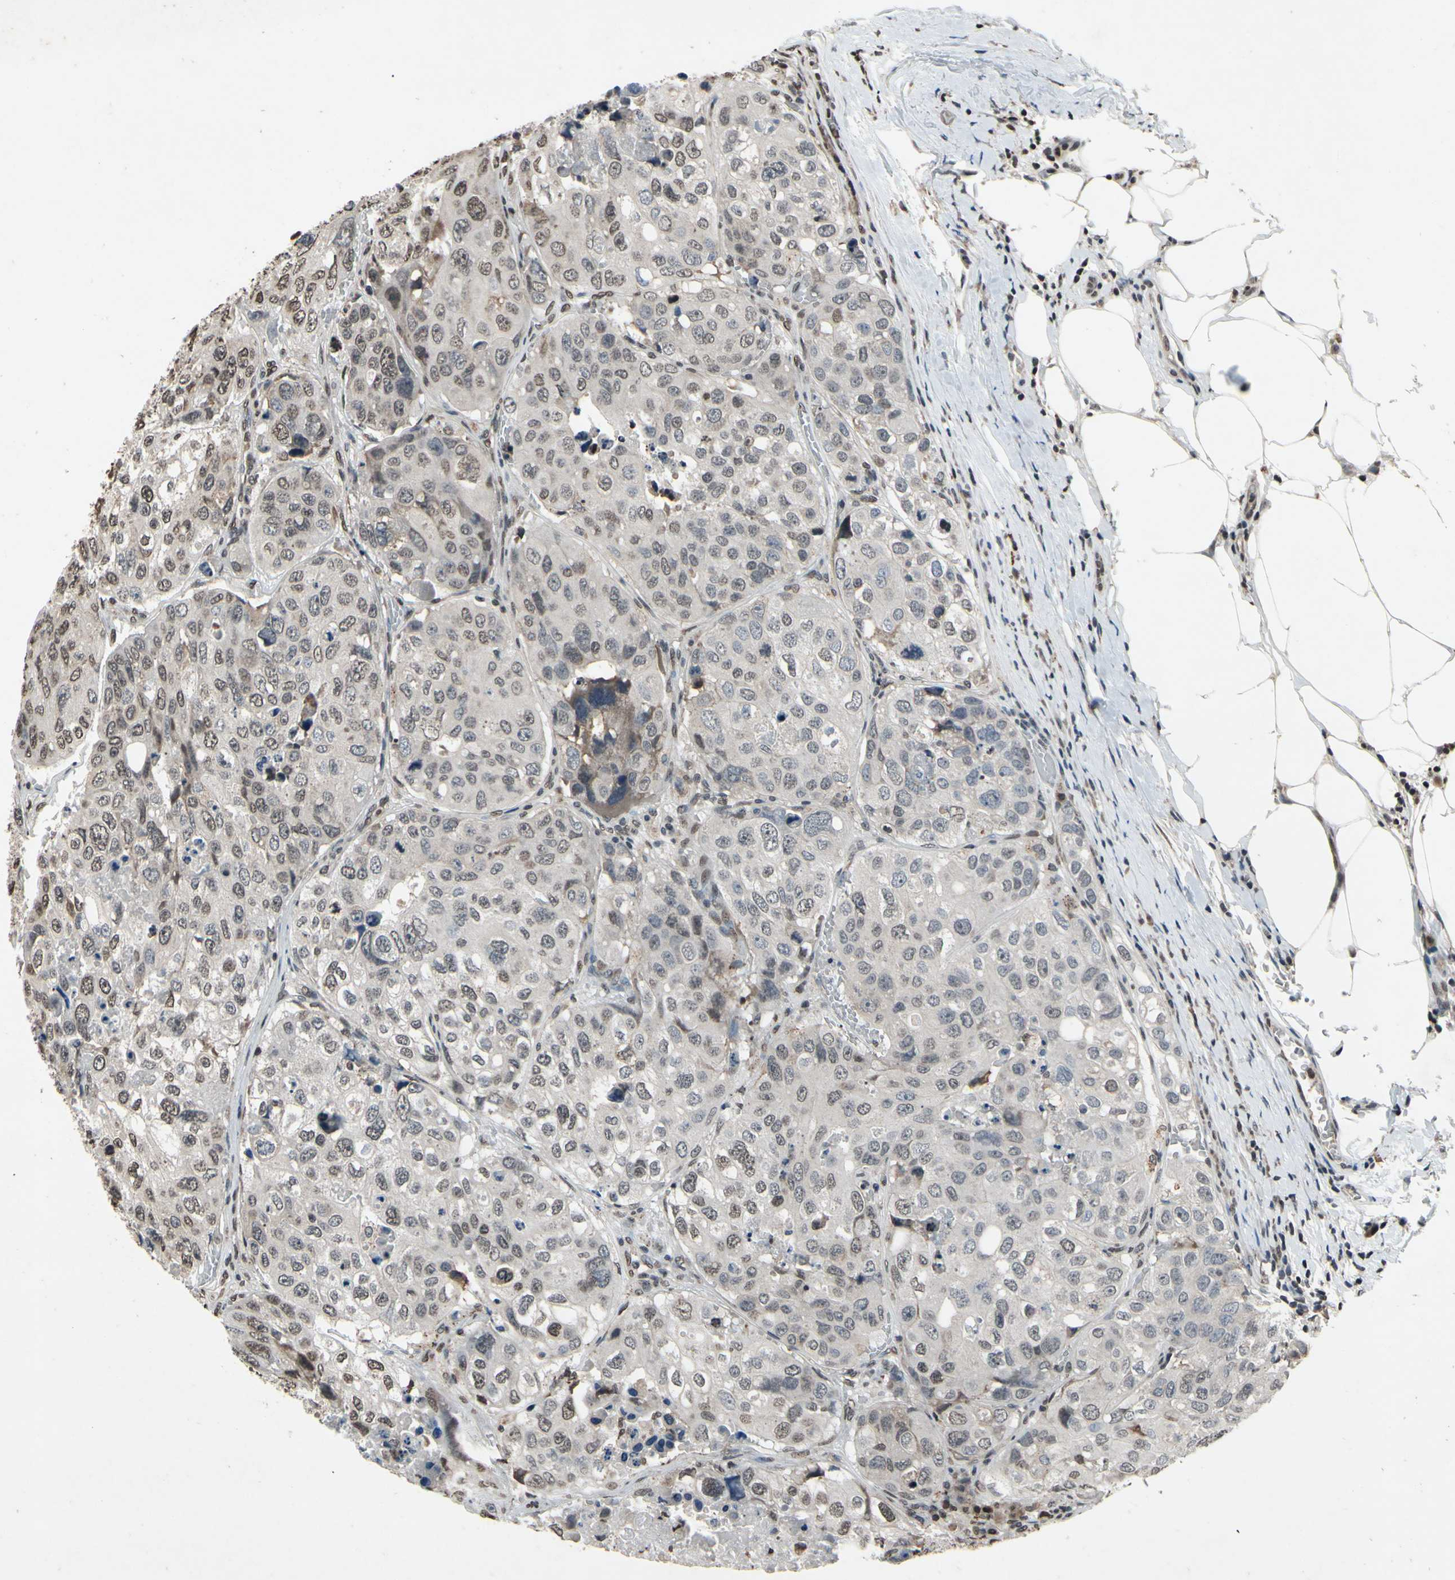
{"staining": {"intensity": "negative", "quantity": "none", "location": "none"}, "tissue": "urothelial cancer", "cell_type": "Tumor cells", "image_type": "cancer", "snomed": [{"axis": "morphology", "description": "Urothelial carcinoma, High grade"}, {"axis": "topography", "description": "Lymph node"}, {"axis": "topography", "description": "Urinary bladder"}], "caption": "An IHC micrograph of urothelial carcinoma (high-grade) is shown. There is no staining in tumor cells of urothelial carcinoma (high-grade). (DAB (3,3'-diaminobenzidine) immunohistochemistry (IHC) with hematoxylin counter stain).", "gene": "HIPK2", "patient": {"sex": "male", "age": 51}}